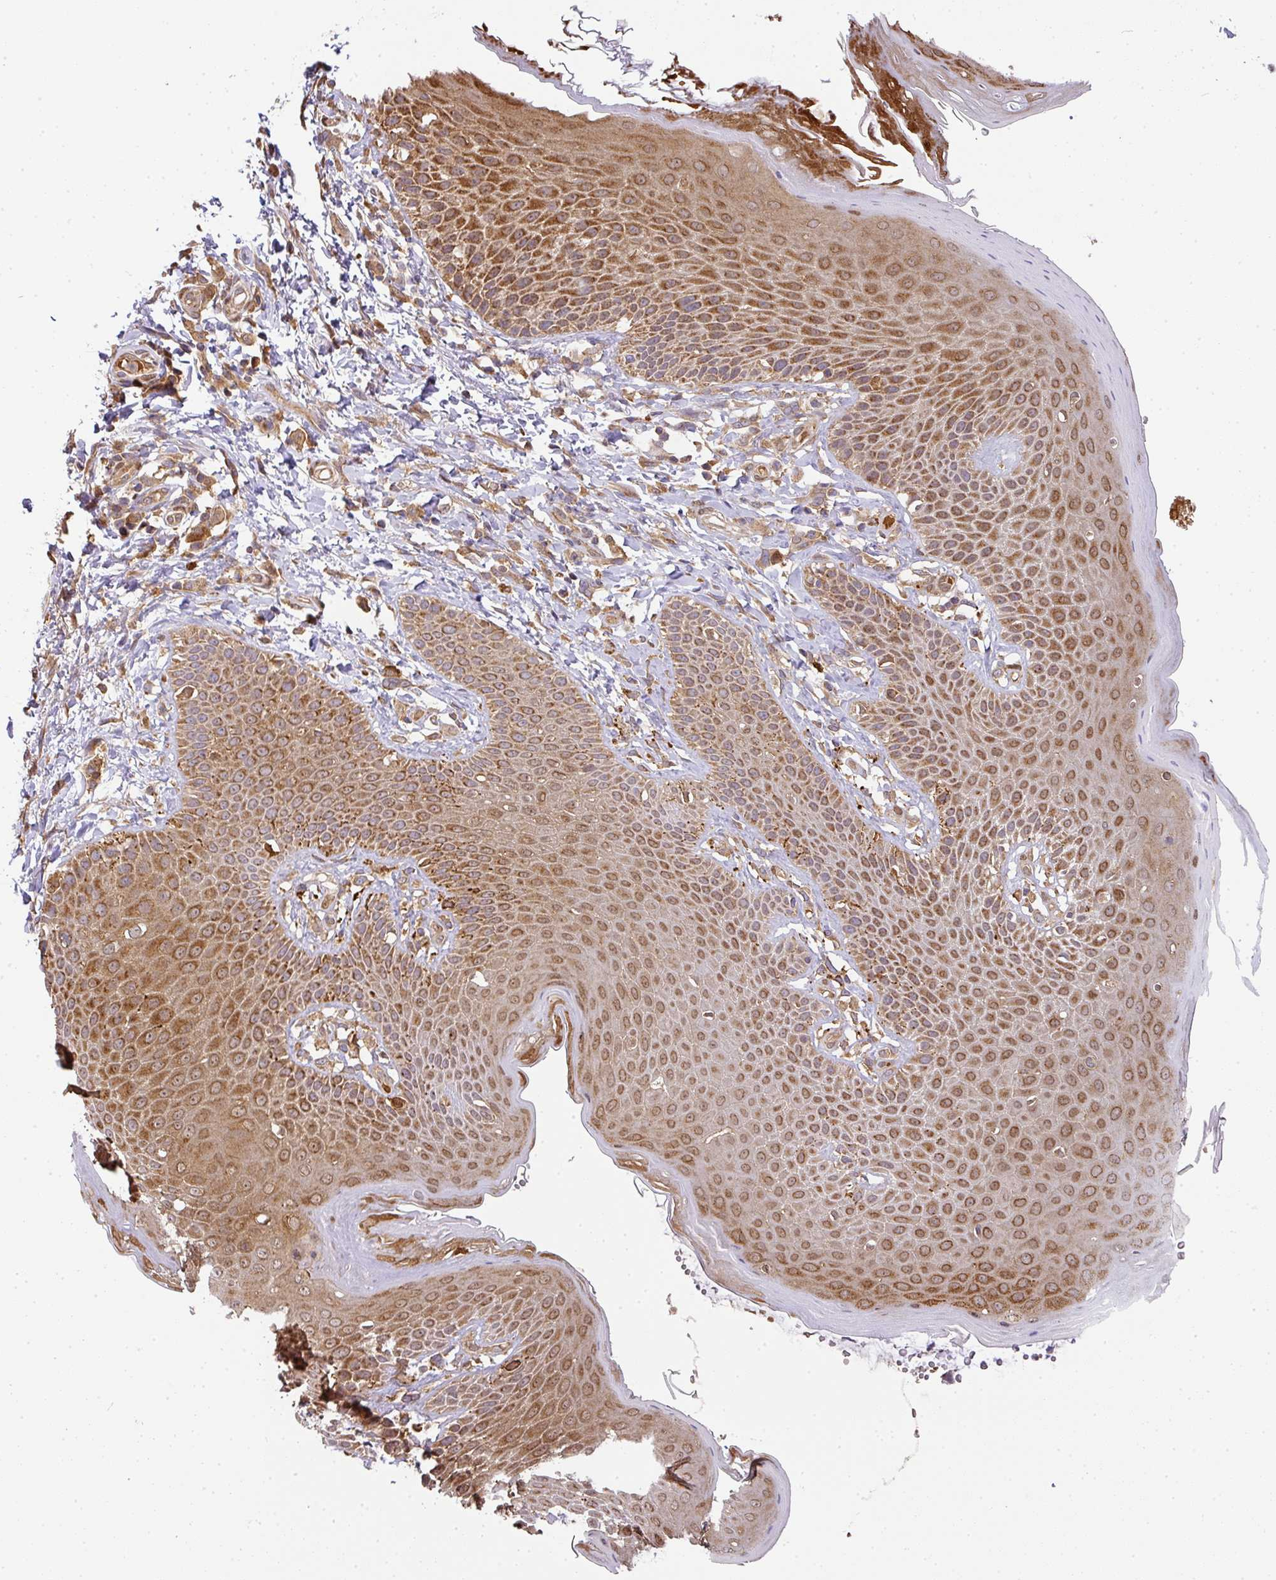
{"staining": {"intensity": "strong", "quantity": ">75%", "location": "cytoplasmic/membranous"}, "tissue": "skin", "cell_type": "Epidermal cells", "image_type": "normal", "snomed": [{"axis": "morphology", "description": "Normal tissue, NOS"}, {"axis": "topography", "description": "Peripheral nerve tissue"}], "caption": "Human skin stained for a protein (brown) demonstrates strong cytoplasmic/membranous positive staining in about >75% of epidermal cells.", "gene": "MALSU1", "patient": {"sex": "male", "age": 51}}